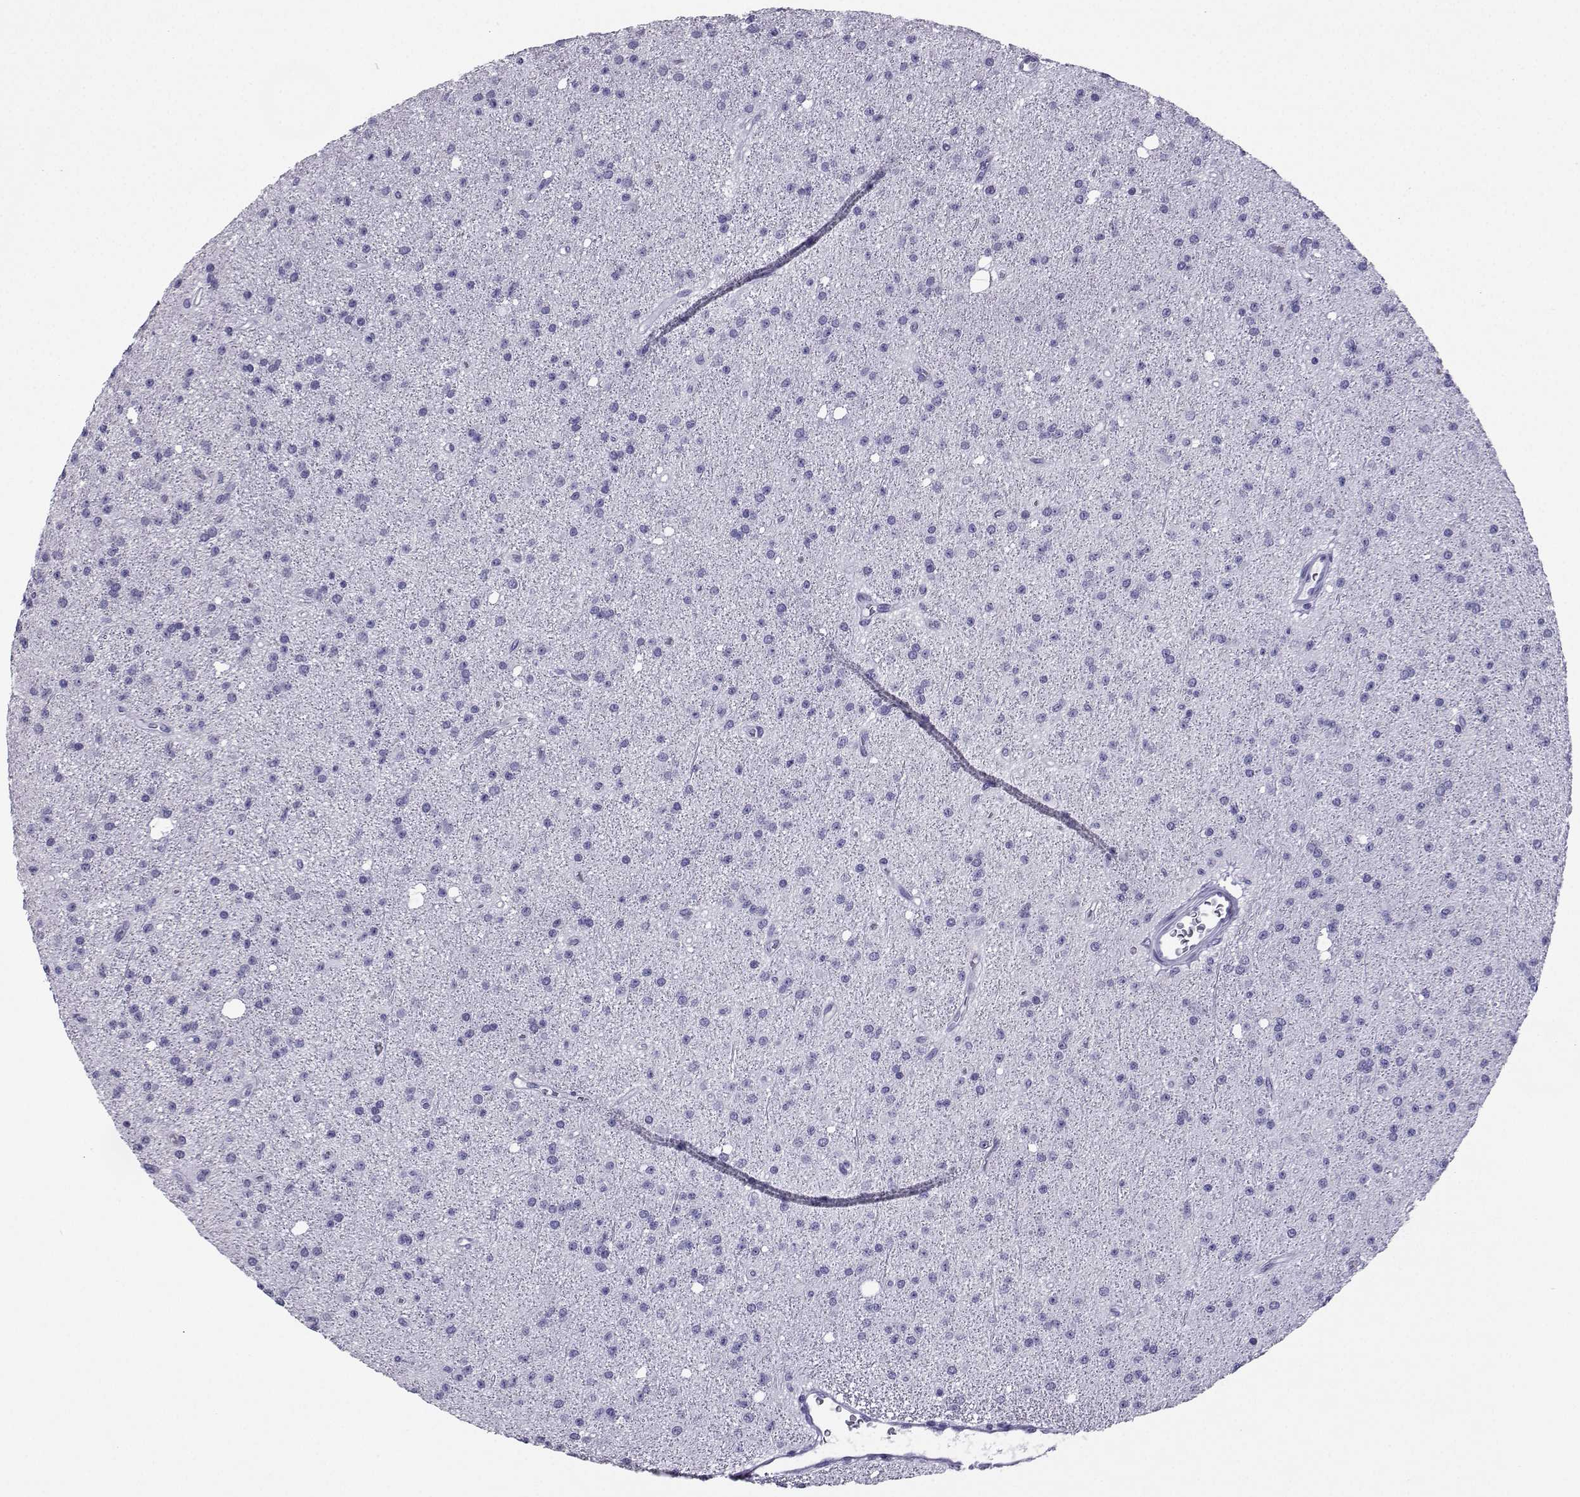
{"staining": {"intensity": "negative", "quantity": "none", "location": "none"}, "tissue": "glioma", "cell_type": "Tumor cells", "image_type": "cancer", "snomed": [{"axis": "morphology", "description": "Glioma, malignant, Low grade"}, {"axis": "topography", "description": "Brain"}], "caption": "IHC micrograph of malignant glioma (low-grade) stained for a protein (brown), which displays no positivity in tumor cells. The staining is performed using DAB (3,3'-diaminobenzidine) brown chromogen with nuclei counter-stained in using hematoxylin.", "gene": "LORICRIN", "patient": {"sex": "male", "age": 27}}